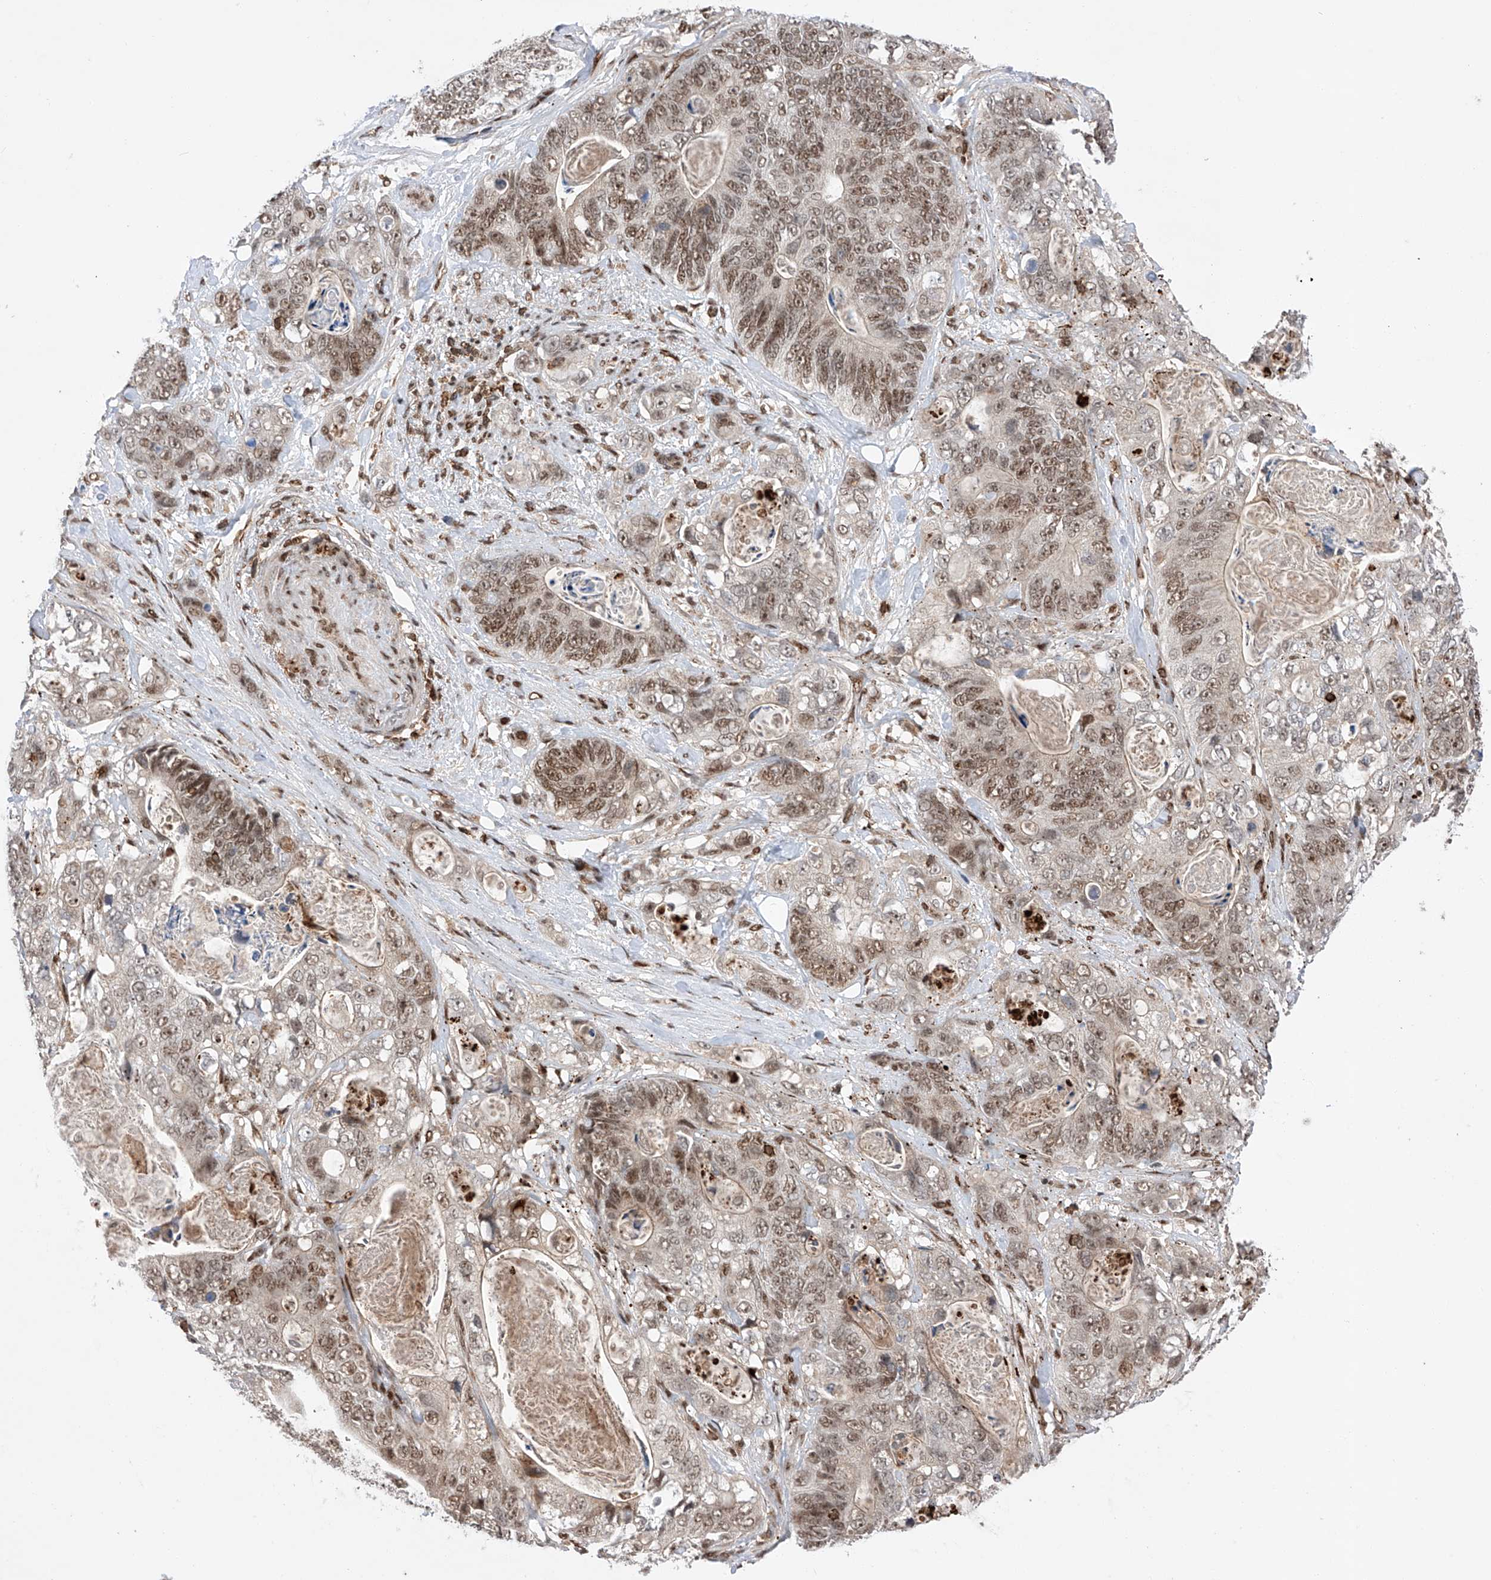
{"staining": {"intensity": "moderate", "quantity": ">75%", "location": "nuclear"}, "tissue": "stomach cancer", "cell_type": "Tumor cells", "image_type": "cancer", "snomed": [{"axis": "morphology", "description": "Normal tissue, NOS"}, {"axis": "morphology", "description": "Adenocarcinoma, NOS"}, {"axis": "topography", "description": "Stomach"}], "caption": "DAB immunohistochemical staining of stomach cancer displays moderate nuclear protein expression in approximately >75% of tumor cells.", "gene": "ZNF280D", "patient": {"sex": "female", "age": 89}}